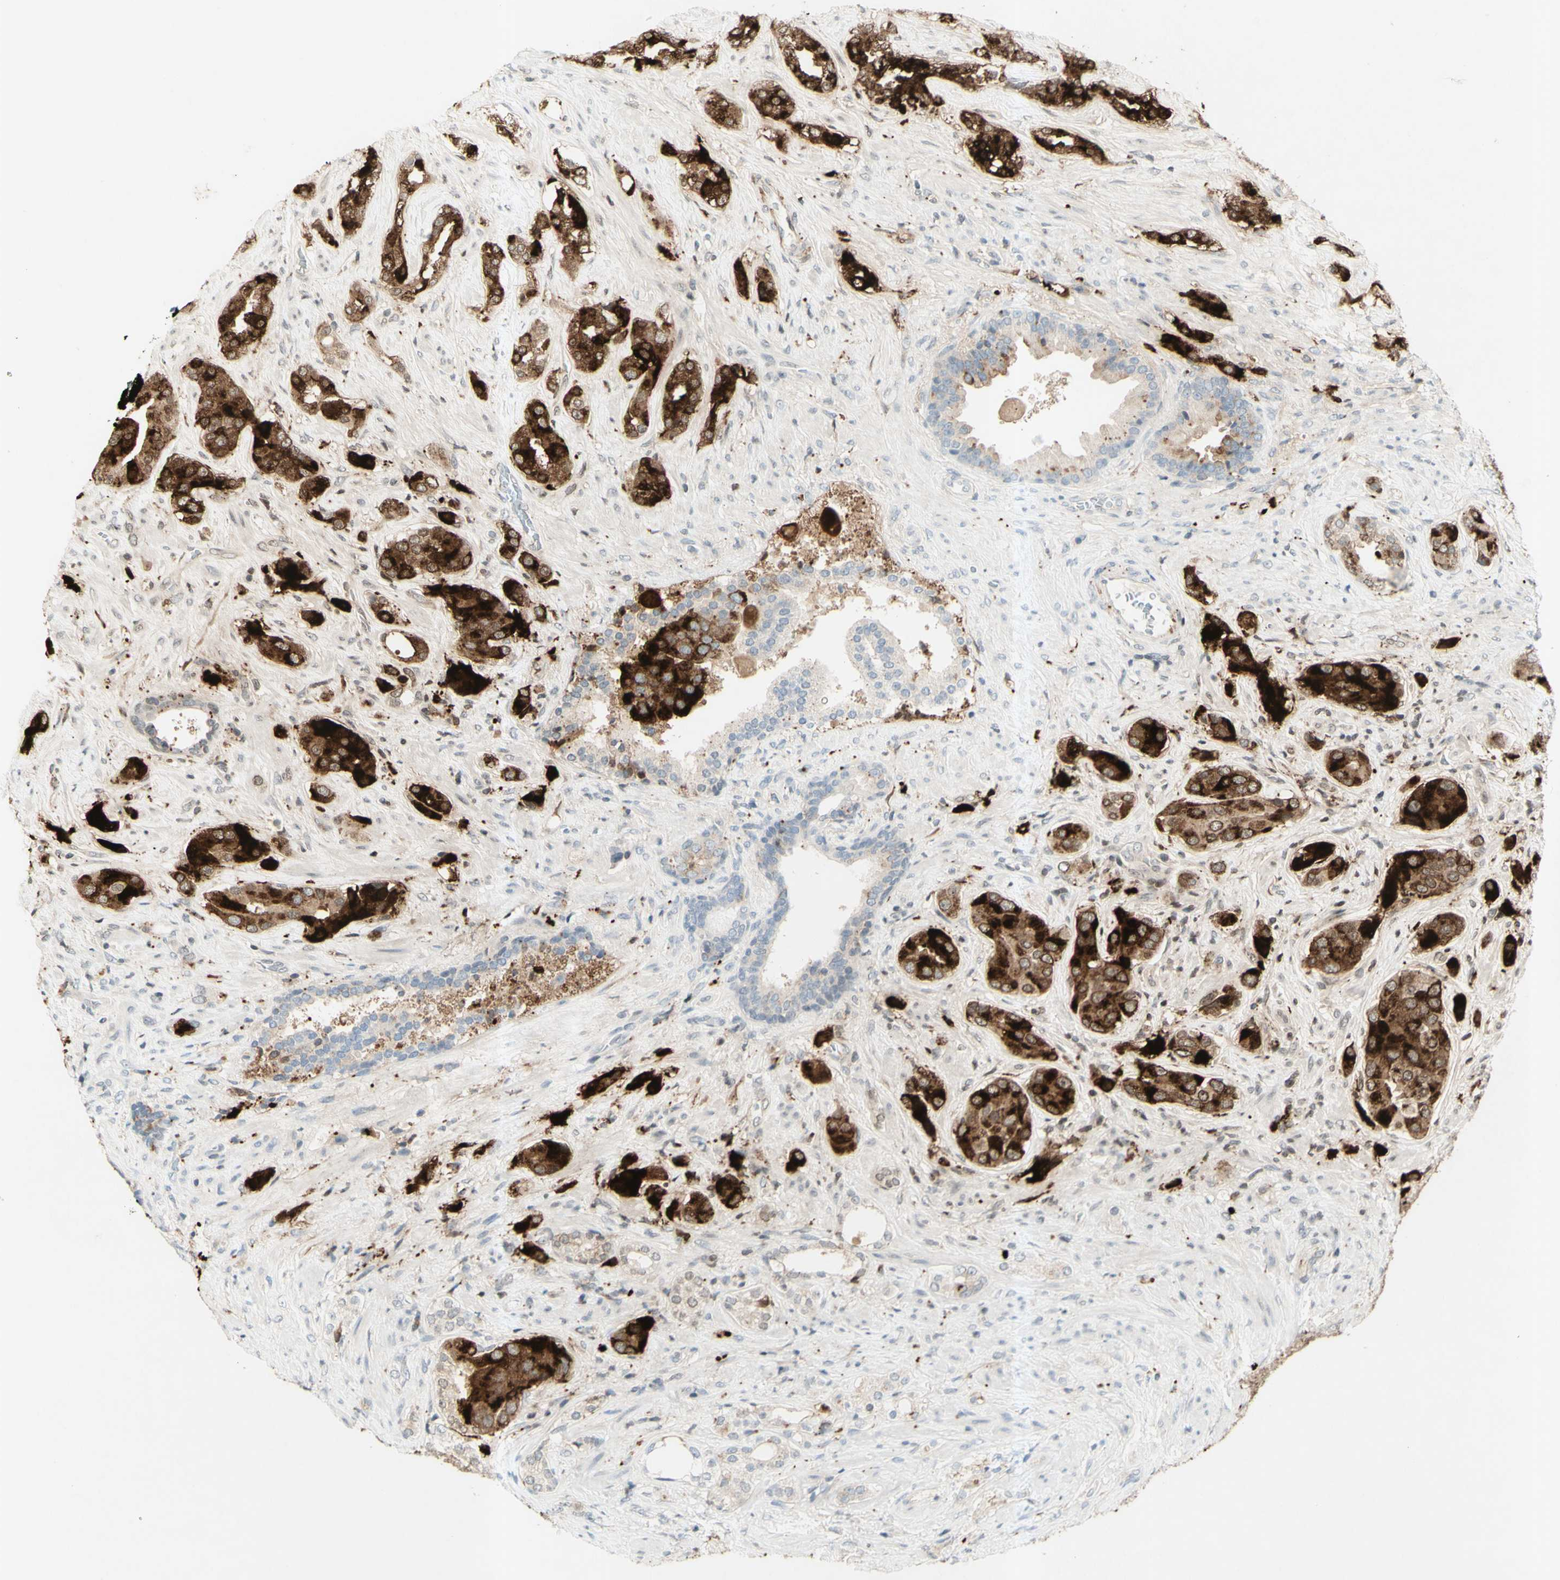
{"staining": {"intensity": "strong", "quantity": "25%-75%", "location": "cytoplasmic/membranous"}, "tissue": "prostate cancer", "cell_type": "Tumor cells", "image_type": "cancer", "snomed": [{"axis": "morphology", "description": "Adenocarcinoma, High grade"}, {"axis": "topography", "description": "Prostate"}], "caption": "Protein expression analysis of prostate high-grade adenocarcinoma displays strong cytoplasmic/membranous expression in approximately 25%-75% of tumor cells.", "gene": "GDF15", "patient": {"sex": "male", "age": 71}}